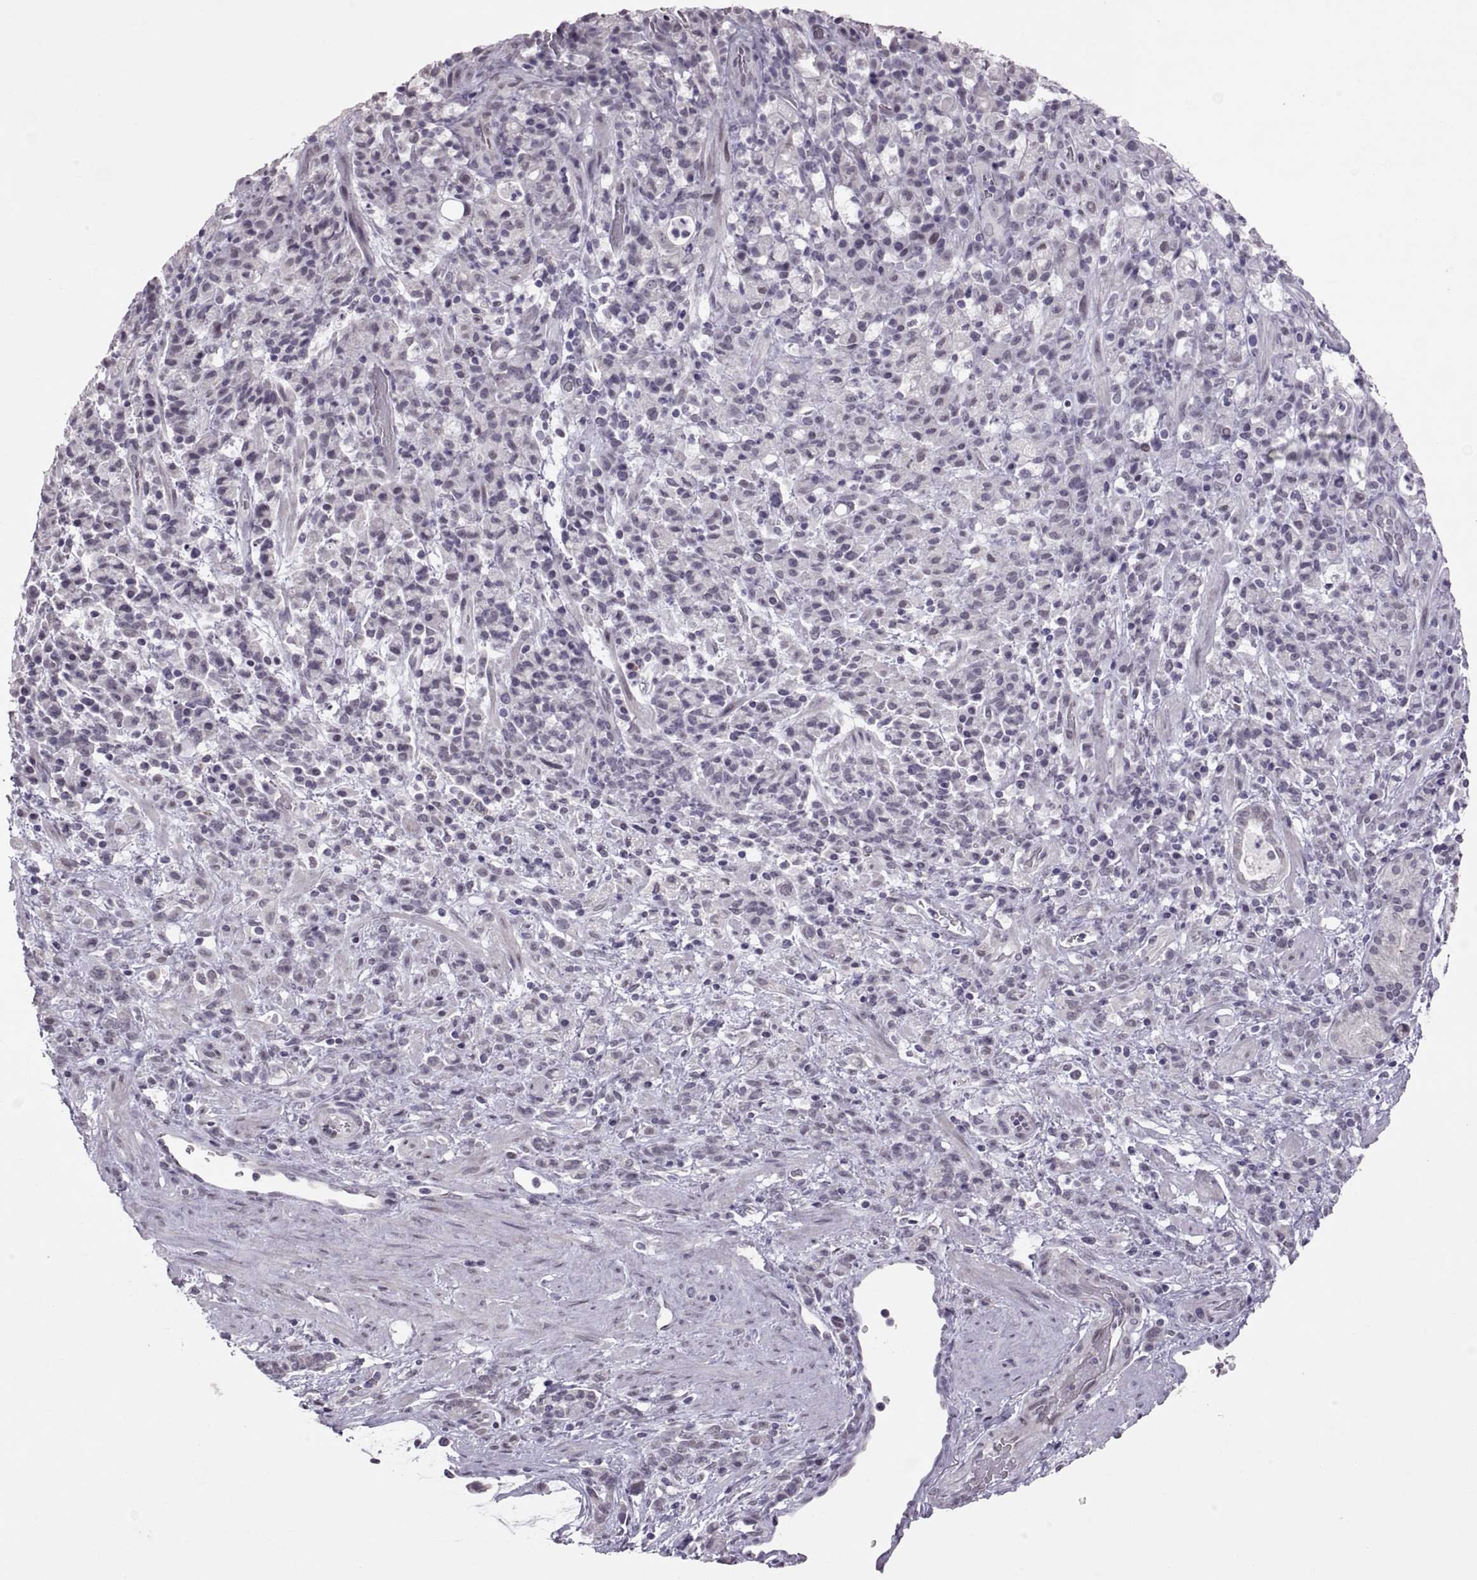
{"staining": {"intensity": "negative", "quantity": "none", "location": "none"}, "tissue": "stomach cancer", "cell_type": "Tumor cells", "image_type": "cancer", "snomed": [{"axis": "morphology", "description": "Adenocarcinoma, NOS"}, {"axis": "topography", "description": "Stomach"}], "caption": "The photomicrograph displays no staining of tumor cells in adenocarcinoma (stomach).", "gene": "KRT77", "patient": {"sex": "female", "age": 60}}